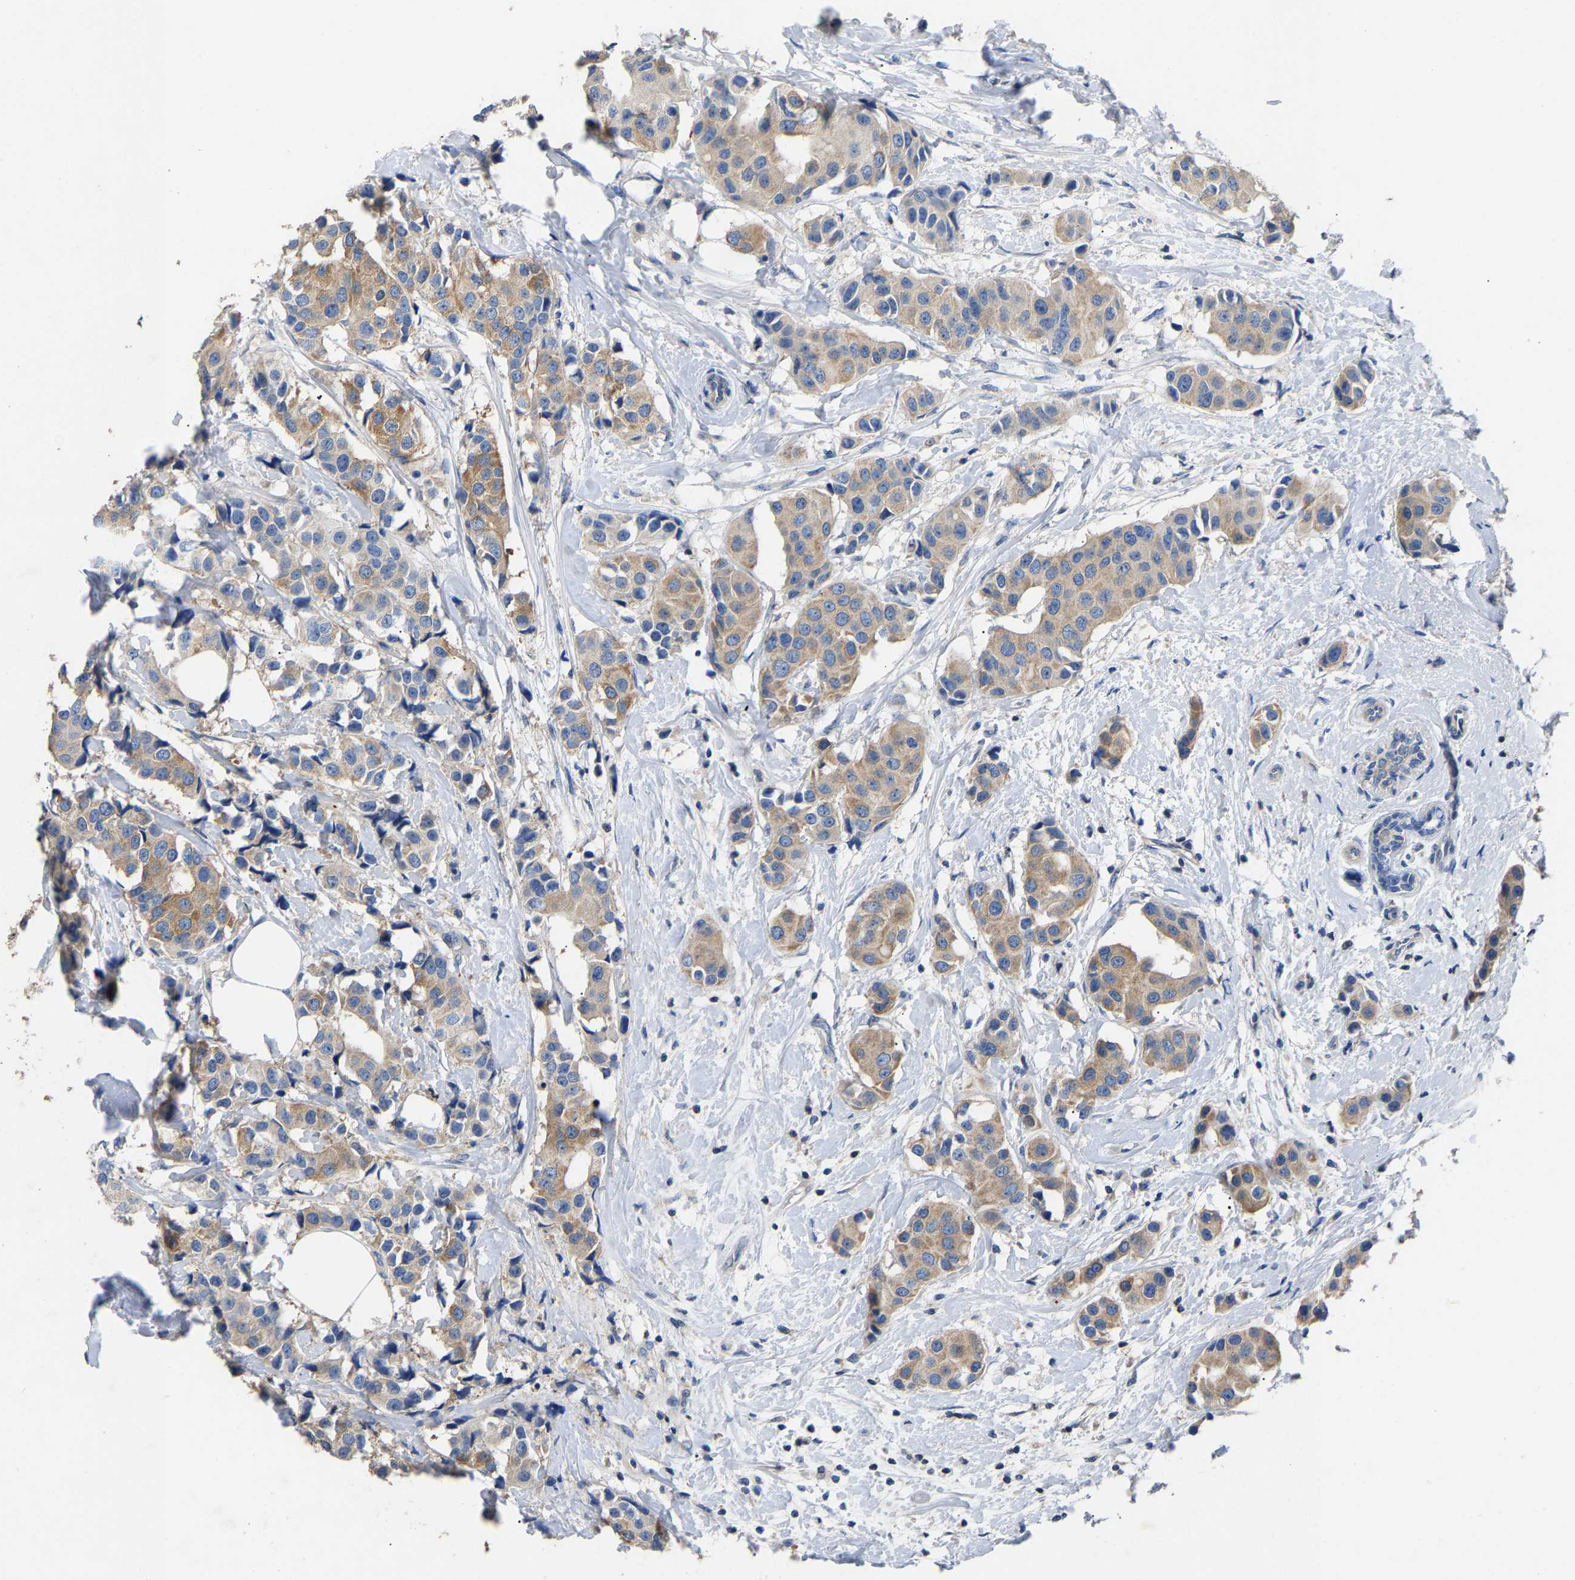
{"staining": {"intensity": "weak", "quantity": ">75%", "location": "cytoplasmic/membranous"}, "tissue": "breast cancer", "cell_type": "Tumor cells", "image_type": "cancer", "snomed": [{"axis": "morphology", "description": "Normal tissue, NOS"}, {"axis": "morphology", "description": "Duct carcinoma"}, {"axis": "topography", "description": "Breast"}], "caption": "Protein expression analysis of breast cancer (infiltrating ductal carcinoma) demonstrates weak cytoplasmic/membranous expression in about >75% of tumor cells.", "gene": "CCDC171", "patient": {"sex": "female", "age": 39}}